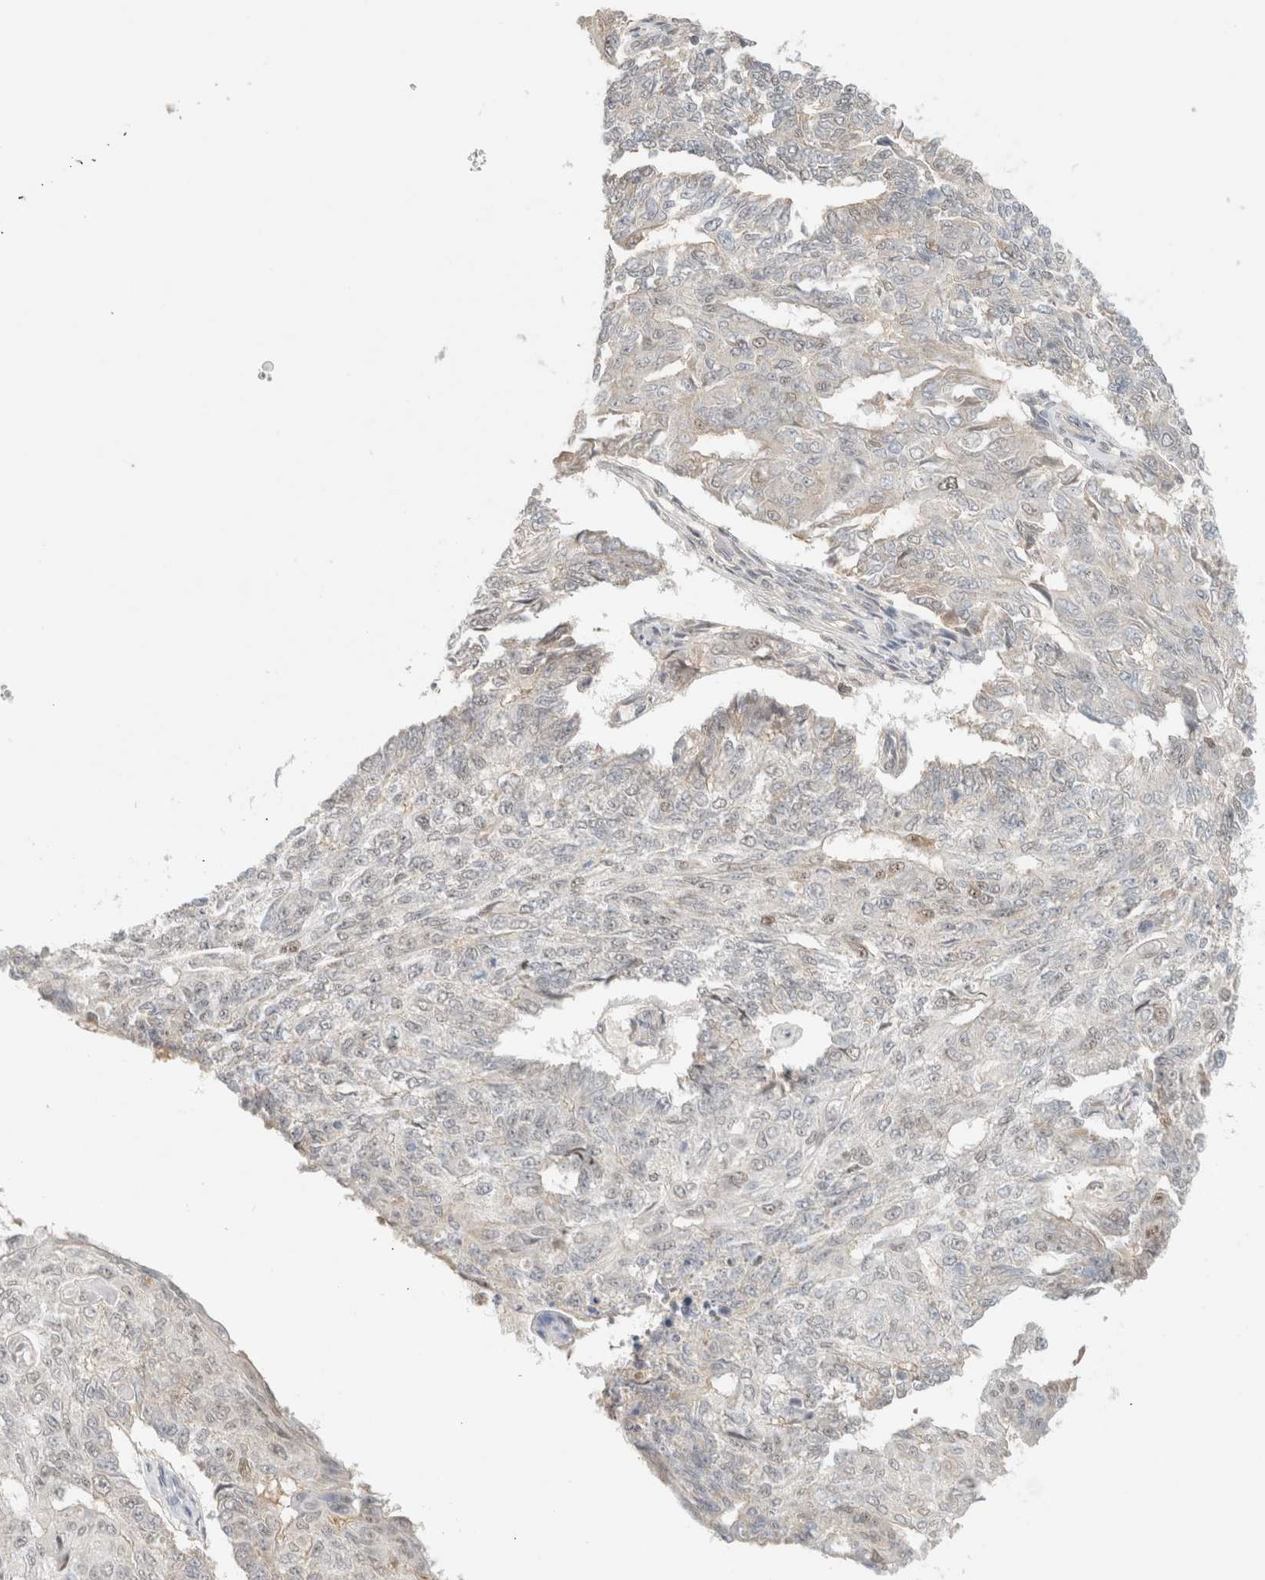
{"staining": {"intensity": "negative", "quantity": "none", "location": "none"}, "tissue": "endometrial cancer", "cell_type": "Tumor cells", "image_type": "cancer", "snomed": [{"axis": "morphology", "description": "Adenocarcinoma, NOS"}, {"axis": "topography", "description": "Endometrium"}], "caption": "This is an immunohistochemistry micrograph of human endometrial adenocarcinoma. There is no expression in tumor cells.", "gene": "MRM3", "patient": {"sex": "female", "age": 32}}